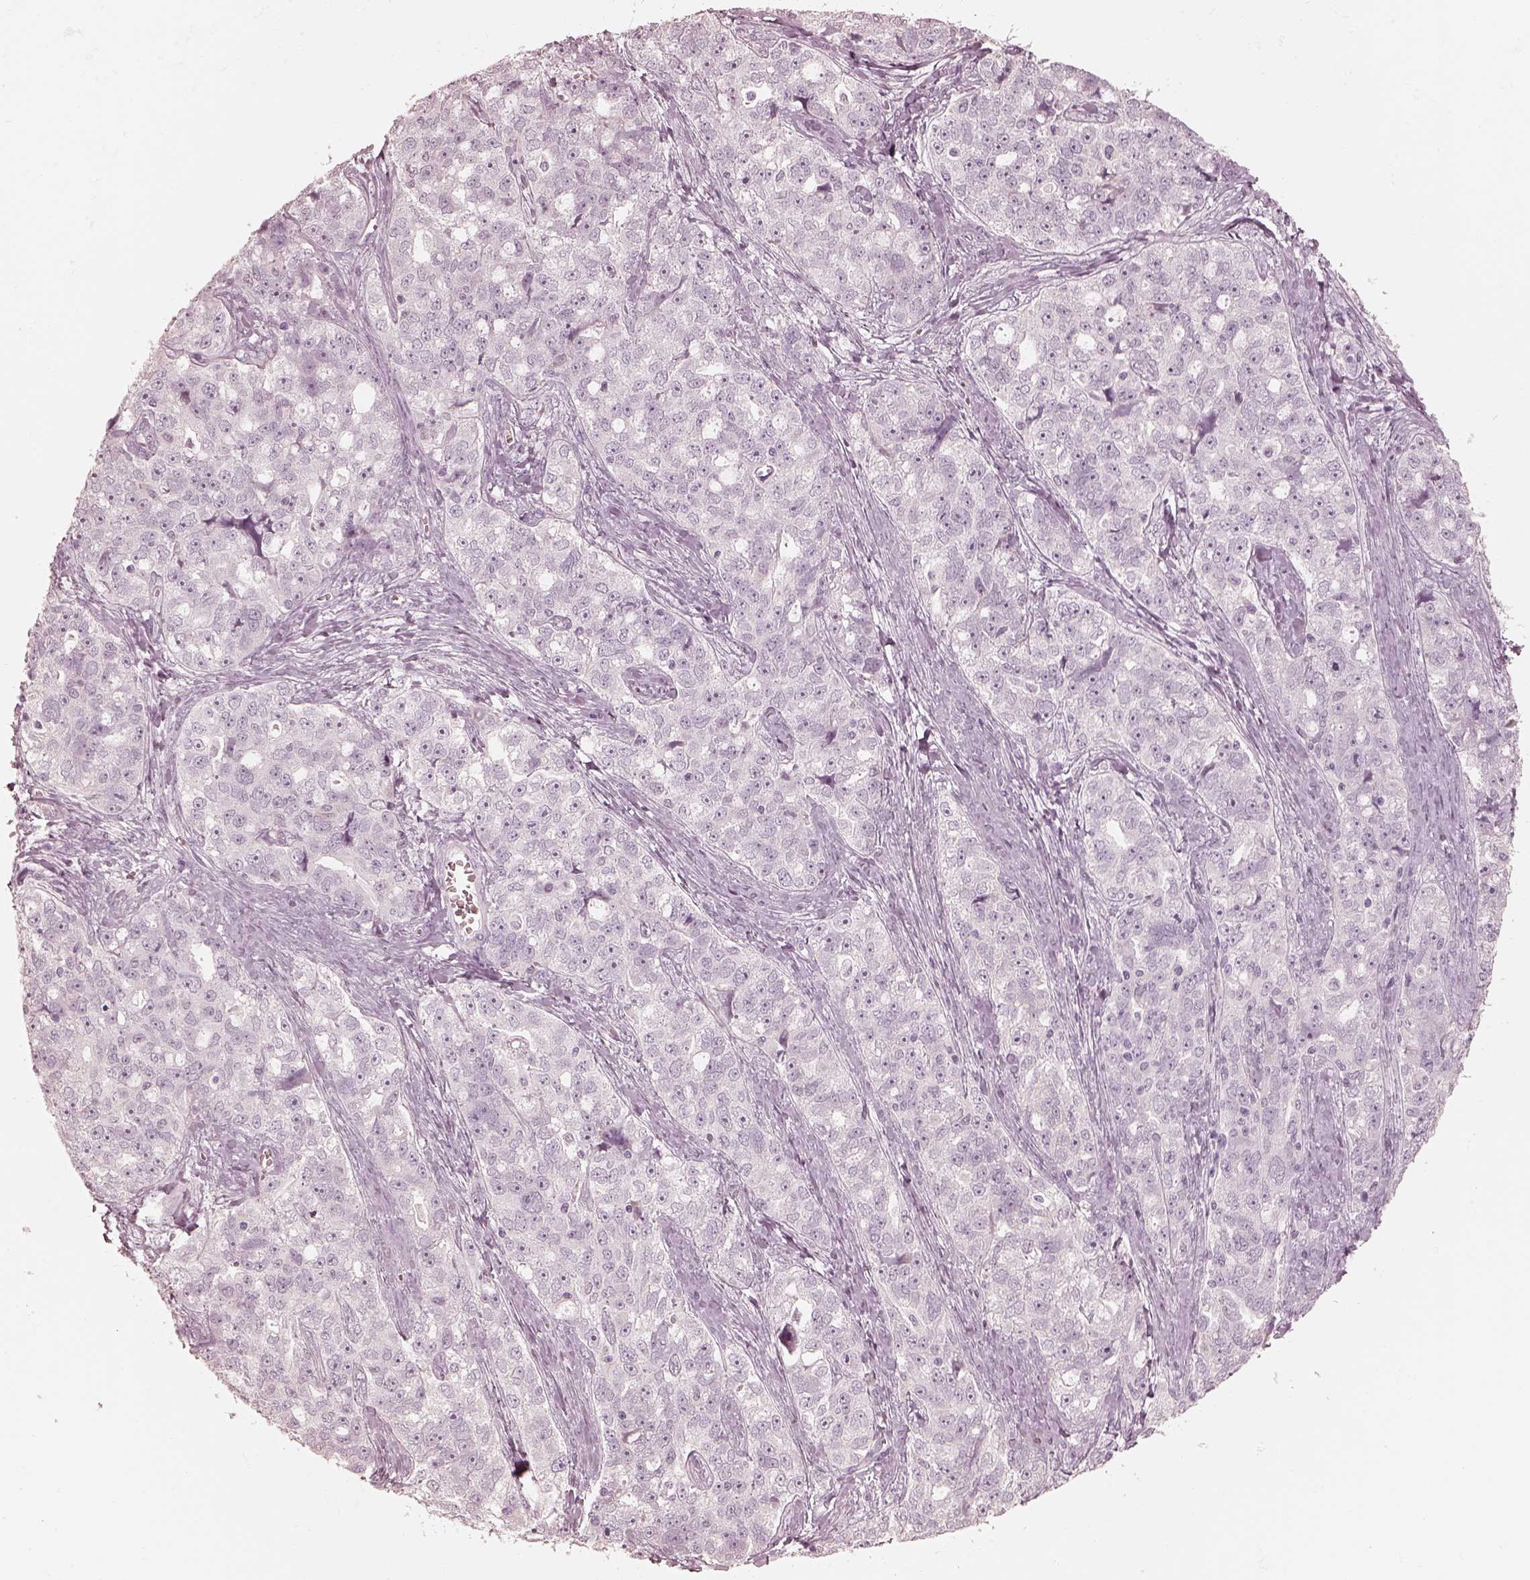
{"staining": {"intensity": "negative", "quantity": "none", "location": "none"}, "tissue": "ovarian cancer", "cell_type": "Tumor cells", "image_type": "cancer", "snomed": [{"axis": "morphology", "description": "Cystadenocarcinoma, serous, NOS"}, {"axis": "topography", "description": "Ovary"}], "caption": "The histopathology image reveals no significant staining in tumor cells of ovarian cancer (serous cystadenocarcinoma). (Brightfield microscopy of DAB (3,3'-diaminobenzidine) immunohistochemistry (IHC) at high magnification).", "gene": "CALR3", "patient": {"sex": "female", "age": 51}}